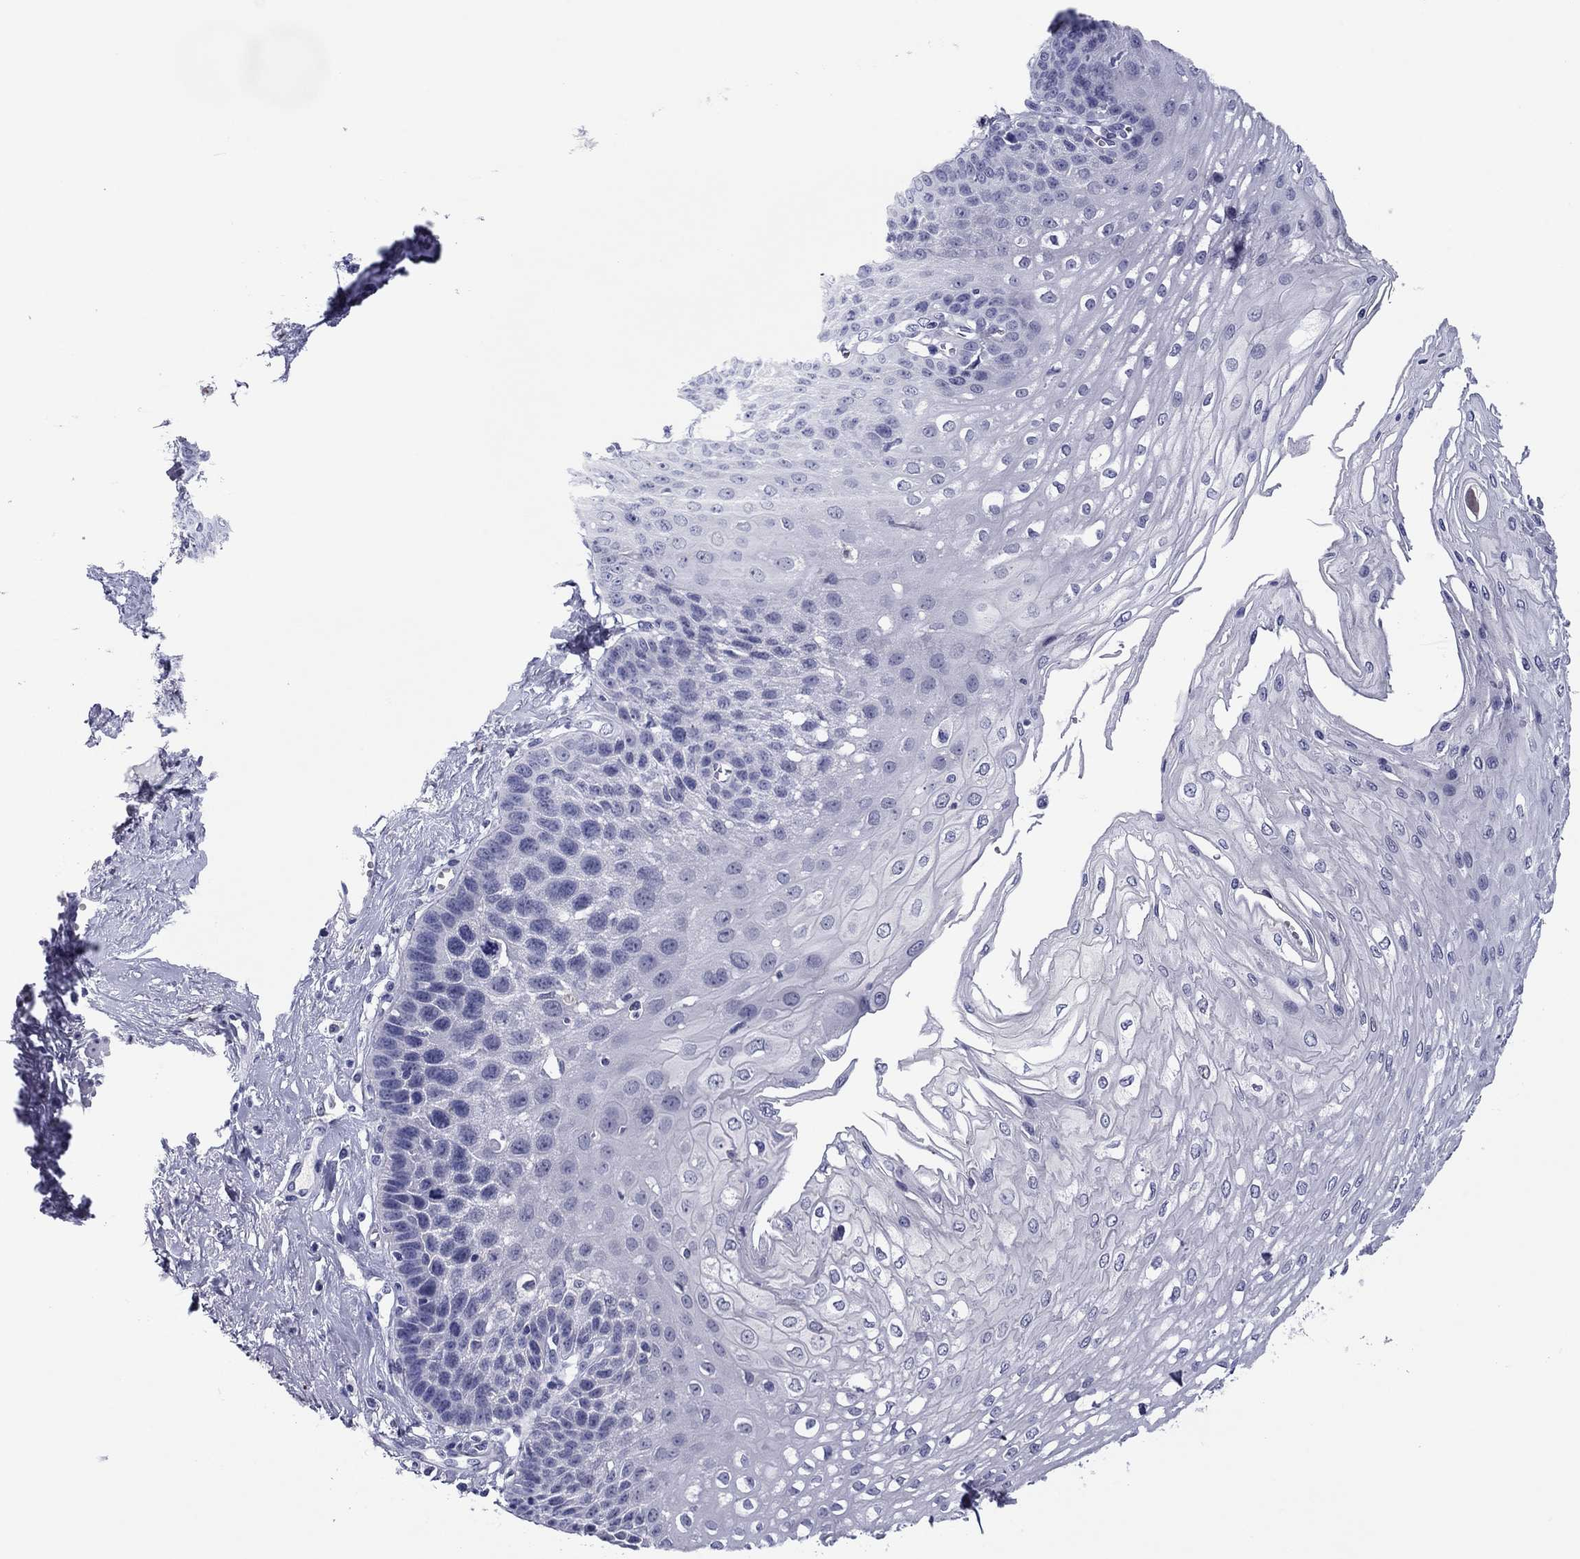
{"staining": {"intensity": "negative", "quantity": "none", "location": "none"}, "tissue": "esophagus", "cell_type": "Squamous epithelial cells", "image_type": "normal", "snomed": [{"axis": "morphology", "description": "Normal tissue, NOS"}, {"axis": "topography", "description": "Esophagus"}], "caption": "This is an IHC micrograph of normal esophagus. There is no staining in squamous epithelial cells.", "gene": "TCFL5", "patient": {"sex": "female", "age": 62}}